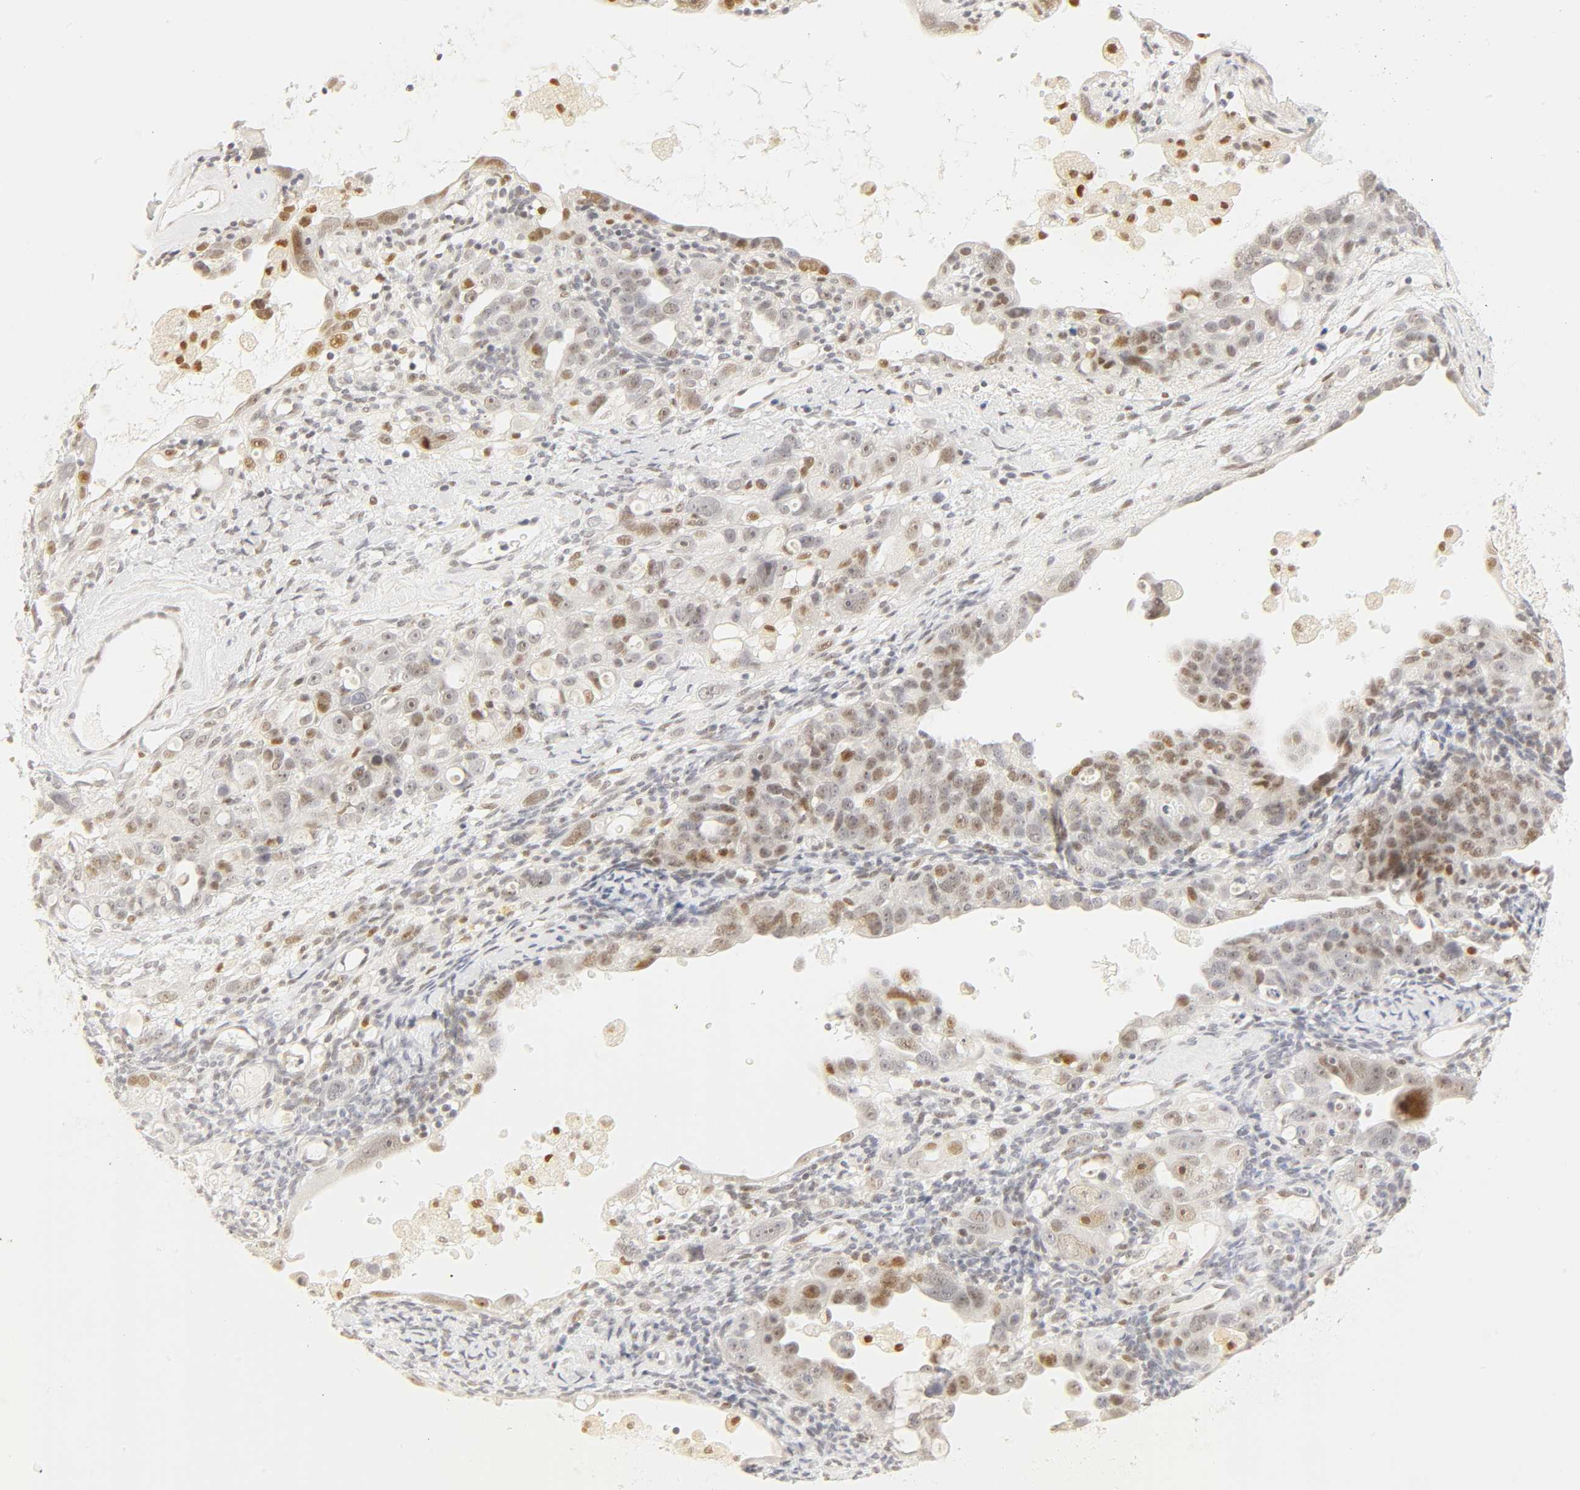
{"staining": {"intensity": "moderate", "quantity": "25%-75%", "location": "nuclear"}, "tissue": "ovarian cancer", "cell_type": "Tumor cells", "image_type": "cancer", "snomed": [{"axis": "morphology", "description": "Cystadenocarcinoma, serous, NOS"}, {"axis": "topography", "description": "Ovary"}], "caption": "This image reveals immunohistochemistry (IHC) staining of human ovarian cancer, with medium moderate nuclear expression in approximately 25%-75% of tumor cells.", "gene": "MNAT1", "patient": {"sex": "female", "age": 66}}